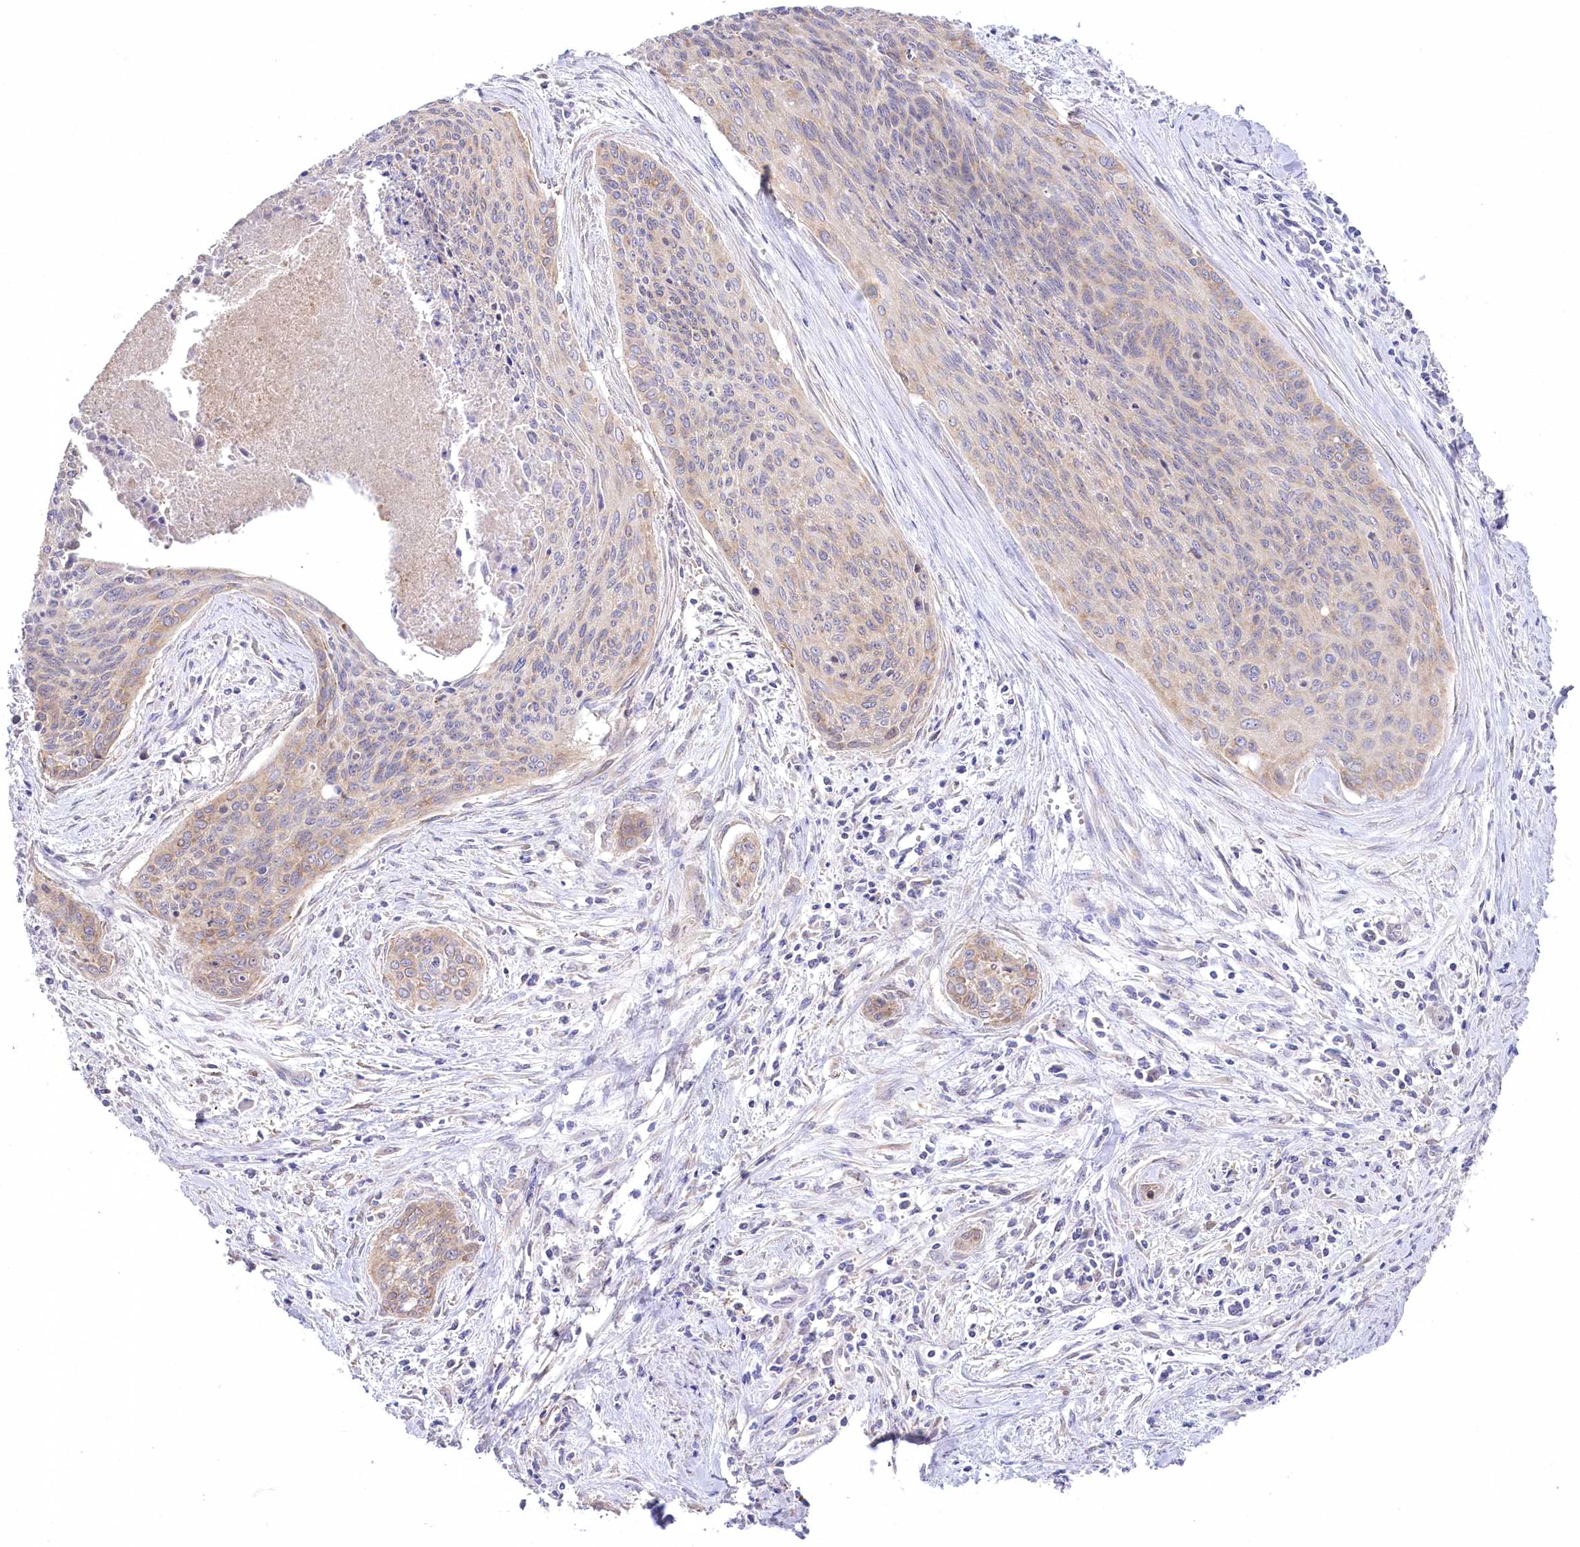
{"staining": {"intensity": "weak", "quantity": "25%-75%", "location": "cytoplasmic/membranous"}, "tissue": "cervical cancer", "cell_type": "Tumor cells", "image_type": "cancer", "snomed": [{"axis": "morphology", "description": "Squamous cell carcinoma, NOS"}, {"axis": "topography", "description": "Cervix"}], "caption": "The micrograph demonstrates staining of cervical squamous cell carcinoma, revealing weak cytoplasmic/membranous protein positivity (brown color) within tumor cells.", "gene": "MYOZ1", "patient": {"sex": "female", "age": 55}}